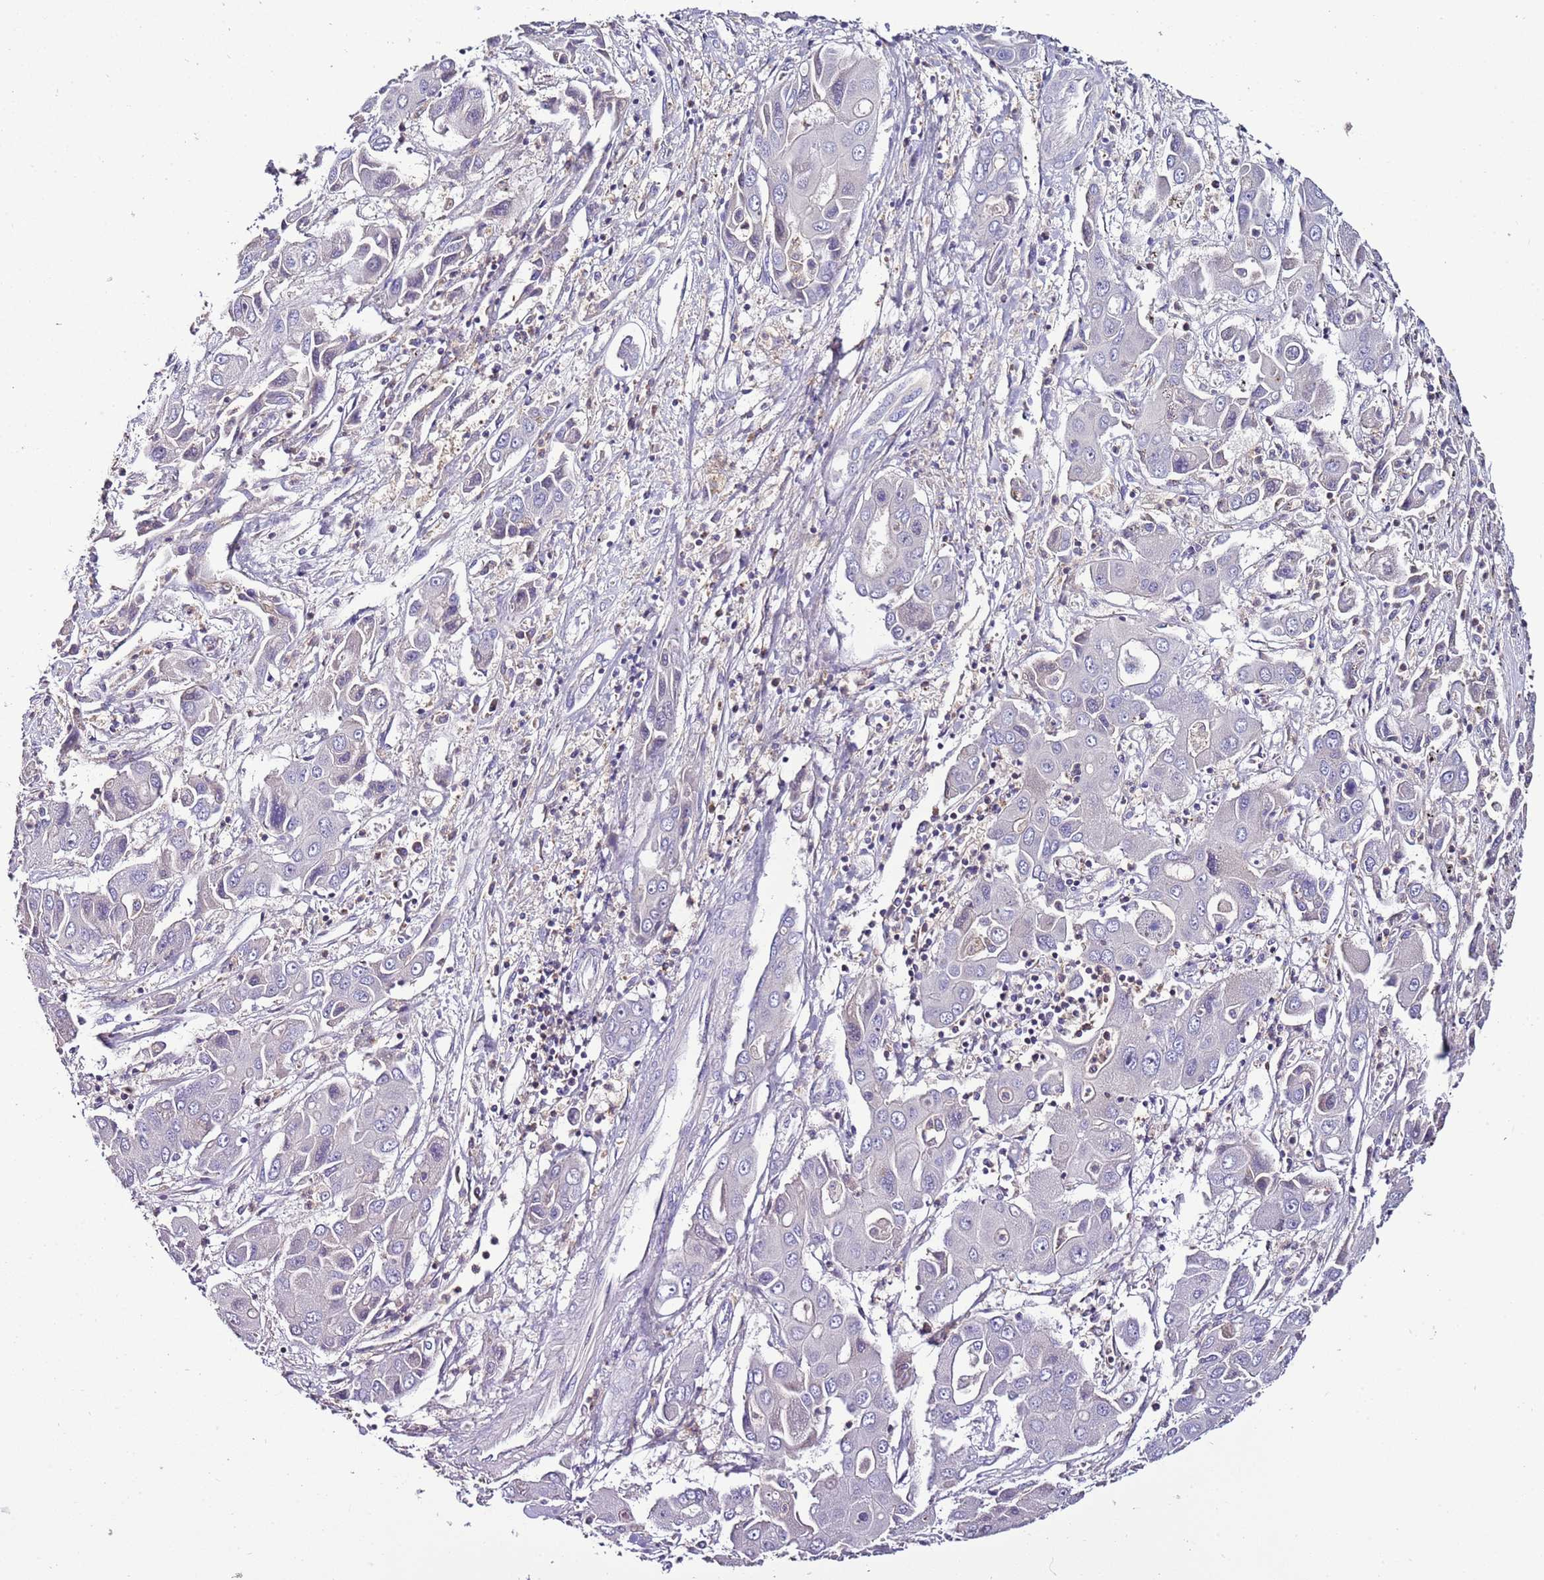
{"staining": {"intensity": "weak", "quantity": "<25%", "location": "cytoplasmic/membranous"}, "tissue": "liver cancer", "cell_type": "Tumor cells", "image_type": "cancer", "snomed": [{"axis": "morphology", "description": "Cholangiocarcinoma"}, {"axis": "topography", "description": "Liver"}], "caption": "Liver cancer was stained to show a protein in brown. There is no significant expression in tumor cells.", "gene": "IGIP", "patient": {"sex": "male", "age": 67}}